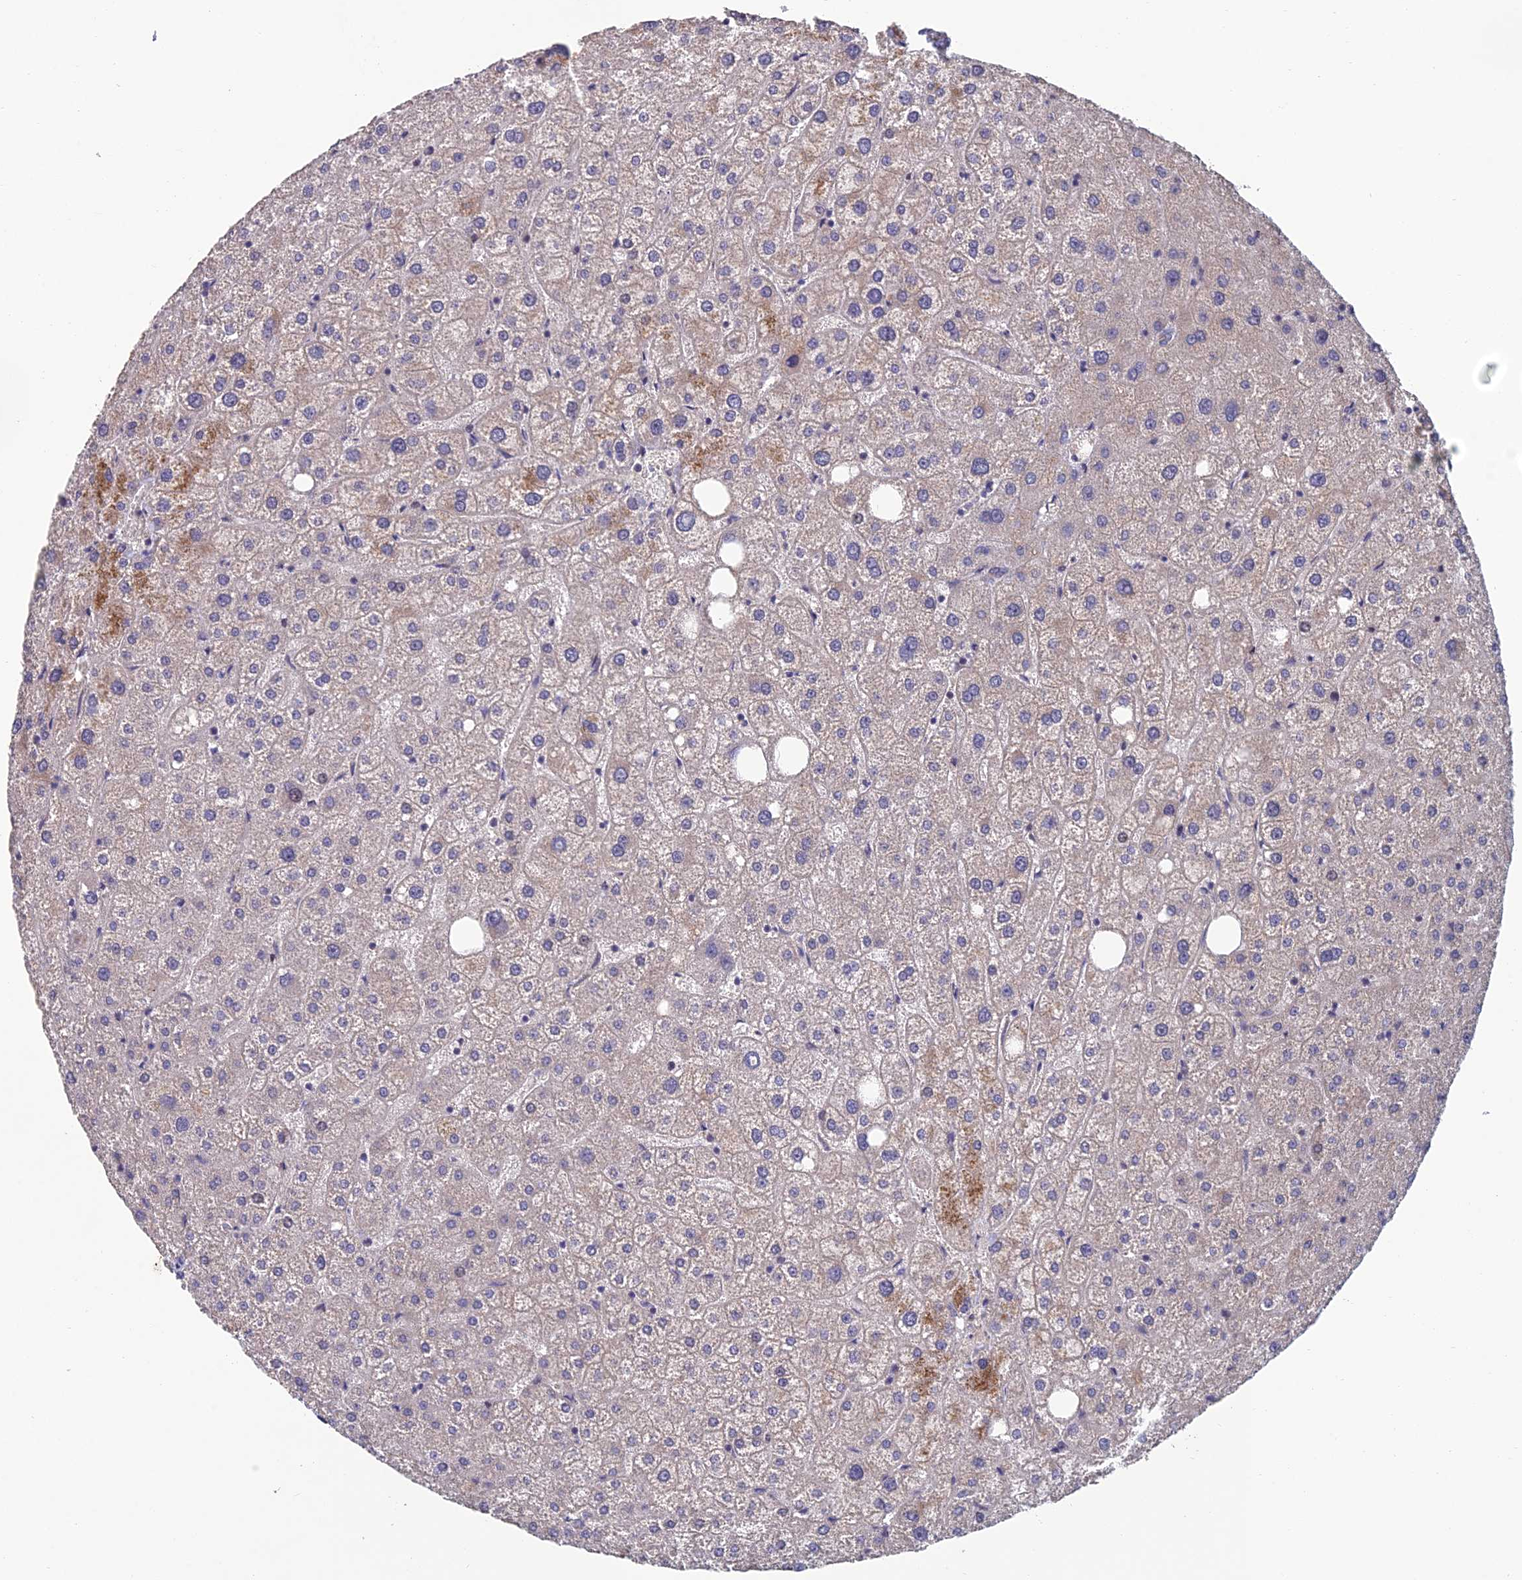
{"staining": {"intensity": "weak", "quantity": "<25%", "location": "cytoplasmic/membranous"}, "tissue": "liver", "cell_type": "Cholangiocytes", "image_type": "normal", "snomed": [{"axis": "morphology", "description": "Normal tissue, NOS"}, {"axis": "topography", "description": "Liver"}], "caption": "The immunohistochemistry (IHC) histopathology image has no significant staining in cholangiocytes of liver.", "gene": "USP37", "patient": {"sex": "male", "age": 73}}